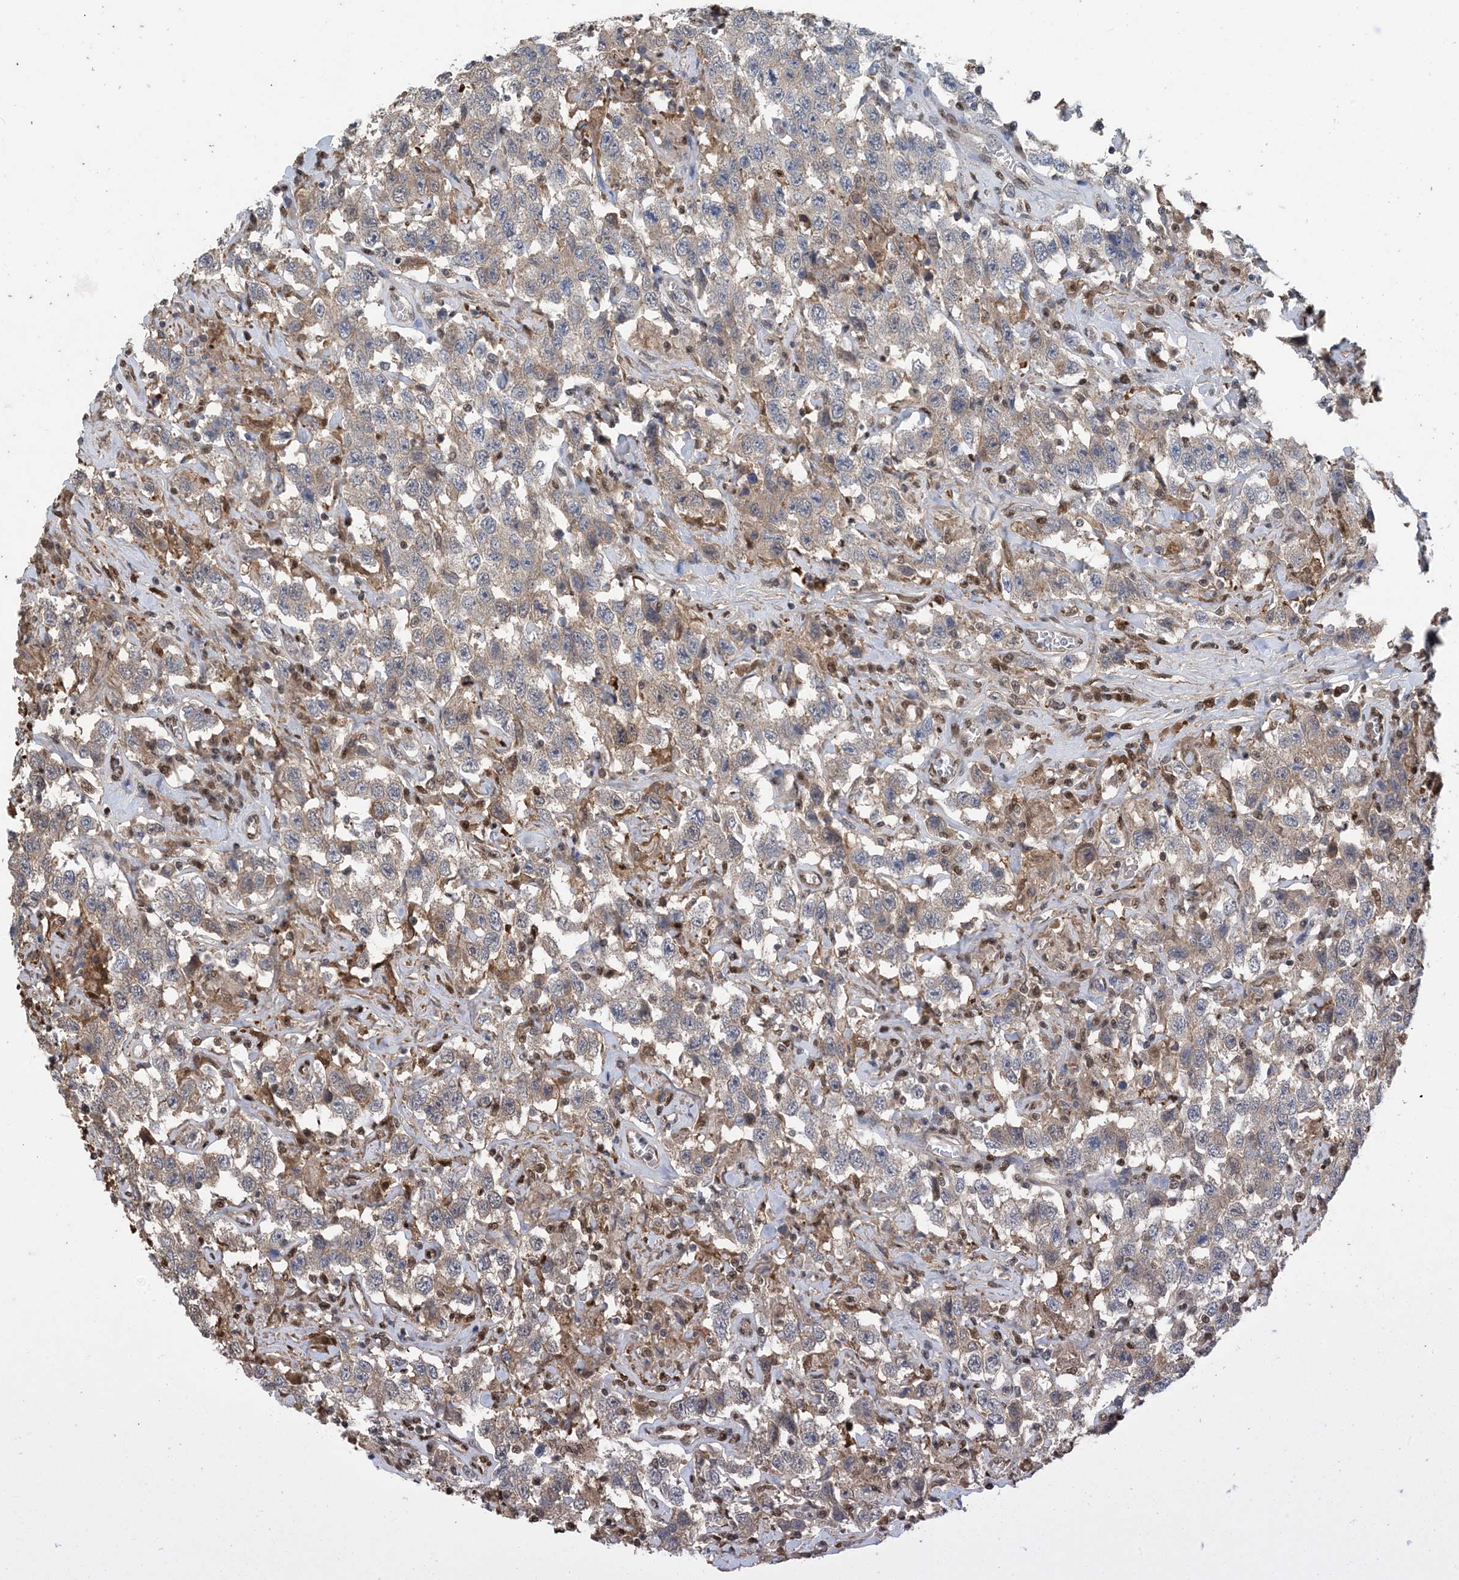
{"staining": {"intensity": "weak", "quantity": "25%-75%", "location": "cytoplasmic/membranous"}, "tissue": "testis cancer", "cell_type": "Tumor cells", "image_type": "cancer", "snomed": [{"axis": "morphology", "description": "Seminoma, NOS"}, {"axis": "topography", "description": "Testis"}], "caption": "Approximately 25%-75% of tumor cells in human seminoma (testis) reveal weak cytoplasmic/membranous protein positivity as visualized by brown immunohistochemical staining.", "gene": "HIKESHI", "patient": {"sex": "male", "age": 41}}